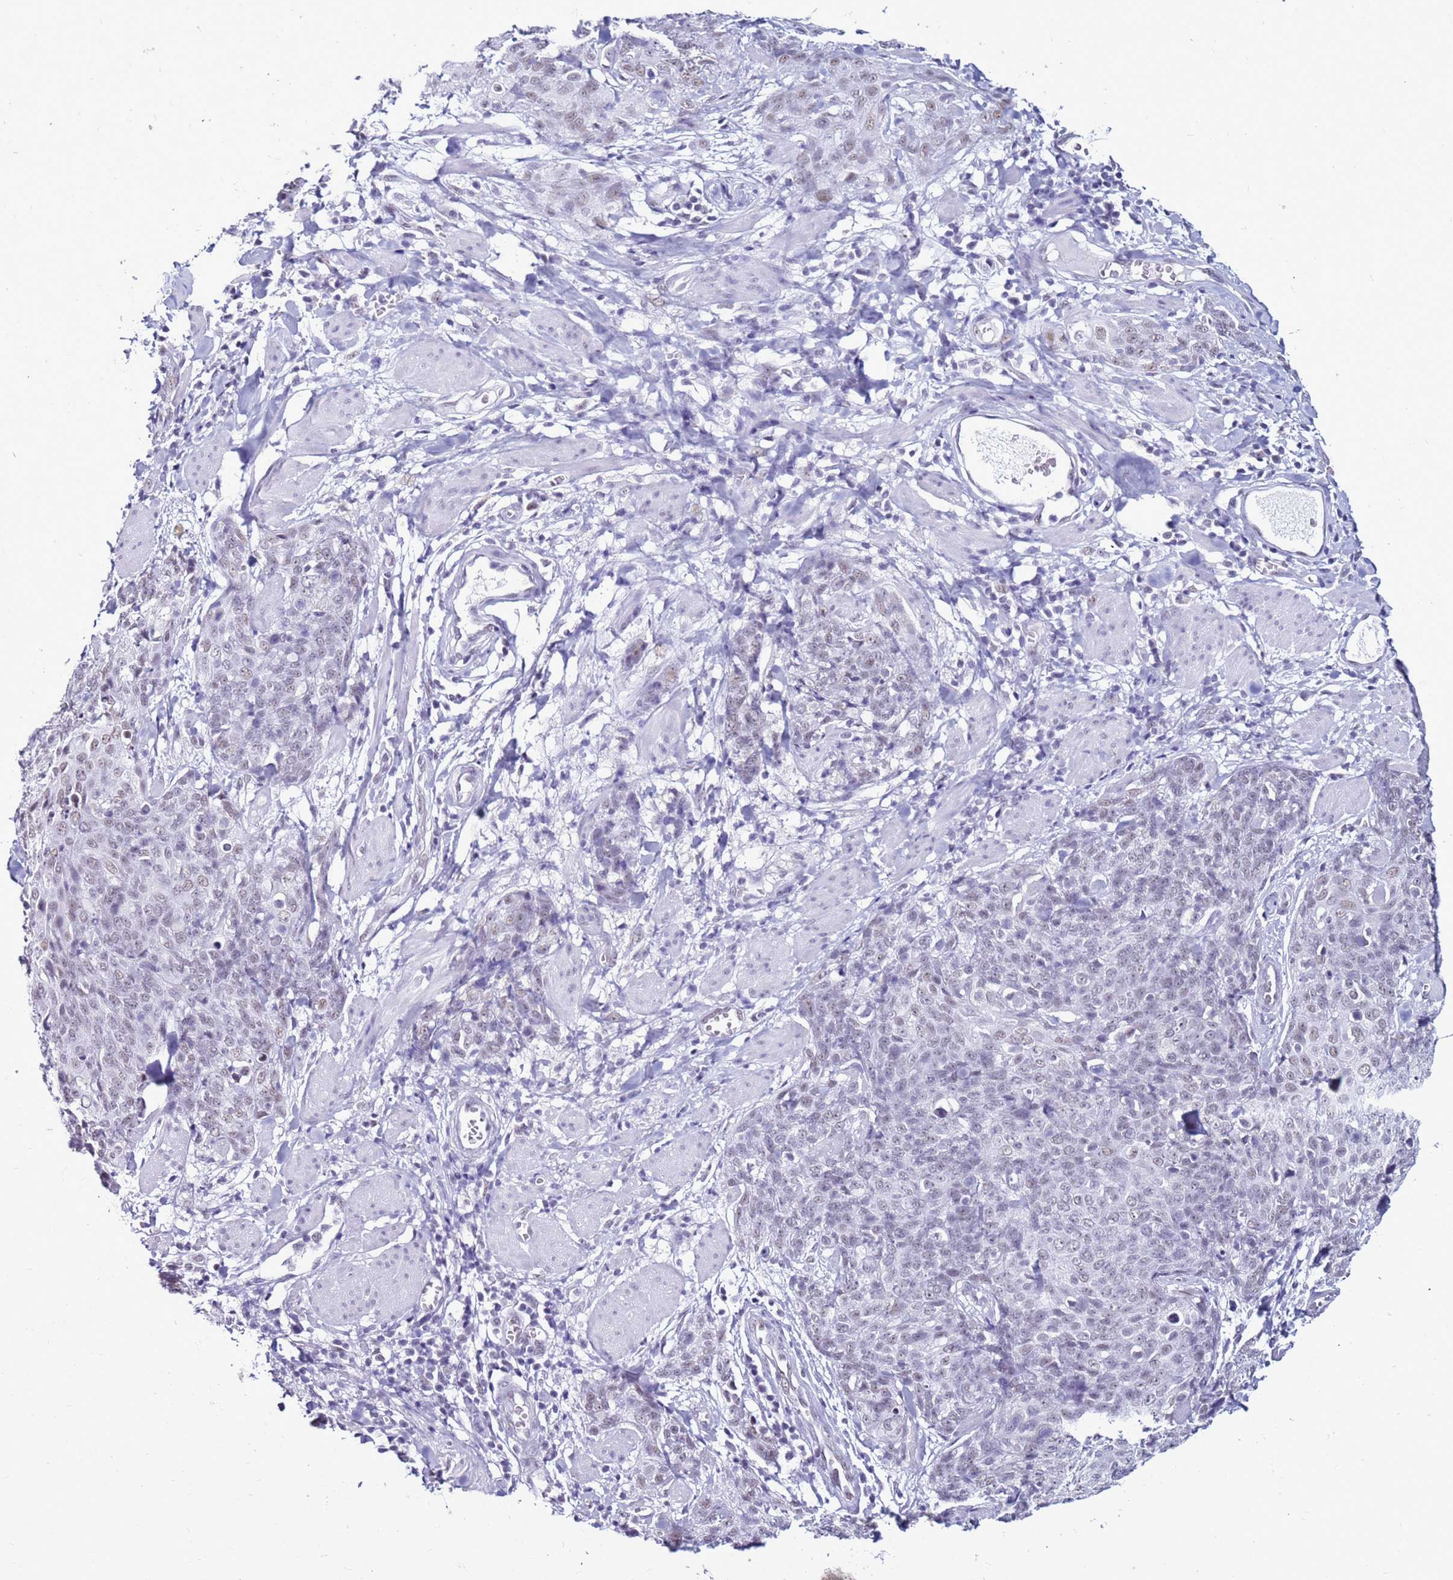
{"staining": {"intensity": "weak", "quantity": "25%-75%", "location": "nuclear"}, "tissue": "skin cancer", "cell_type": "Tumor cells", "image_type": "cancer", "snomed": [{"axis": "morphology", "description": "Squamous cell carcinoma, NOS"}, {"axis": "topography", "description": "Skin"}, {"axis": "topography", "description": "Vulva"}], "caption": "Tumor cells show low levels of weak nuclear positivity in approximately 25%-75% of cells in human squamous cell carcinoma (skin).", "gene": "DHX15", "patient": {"sex": "female", "age": 85}}